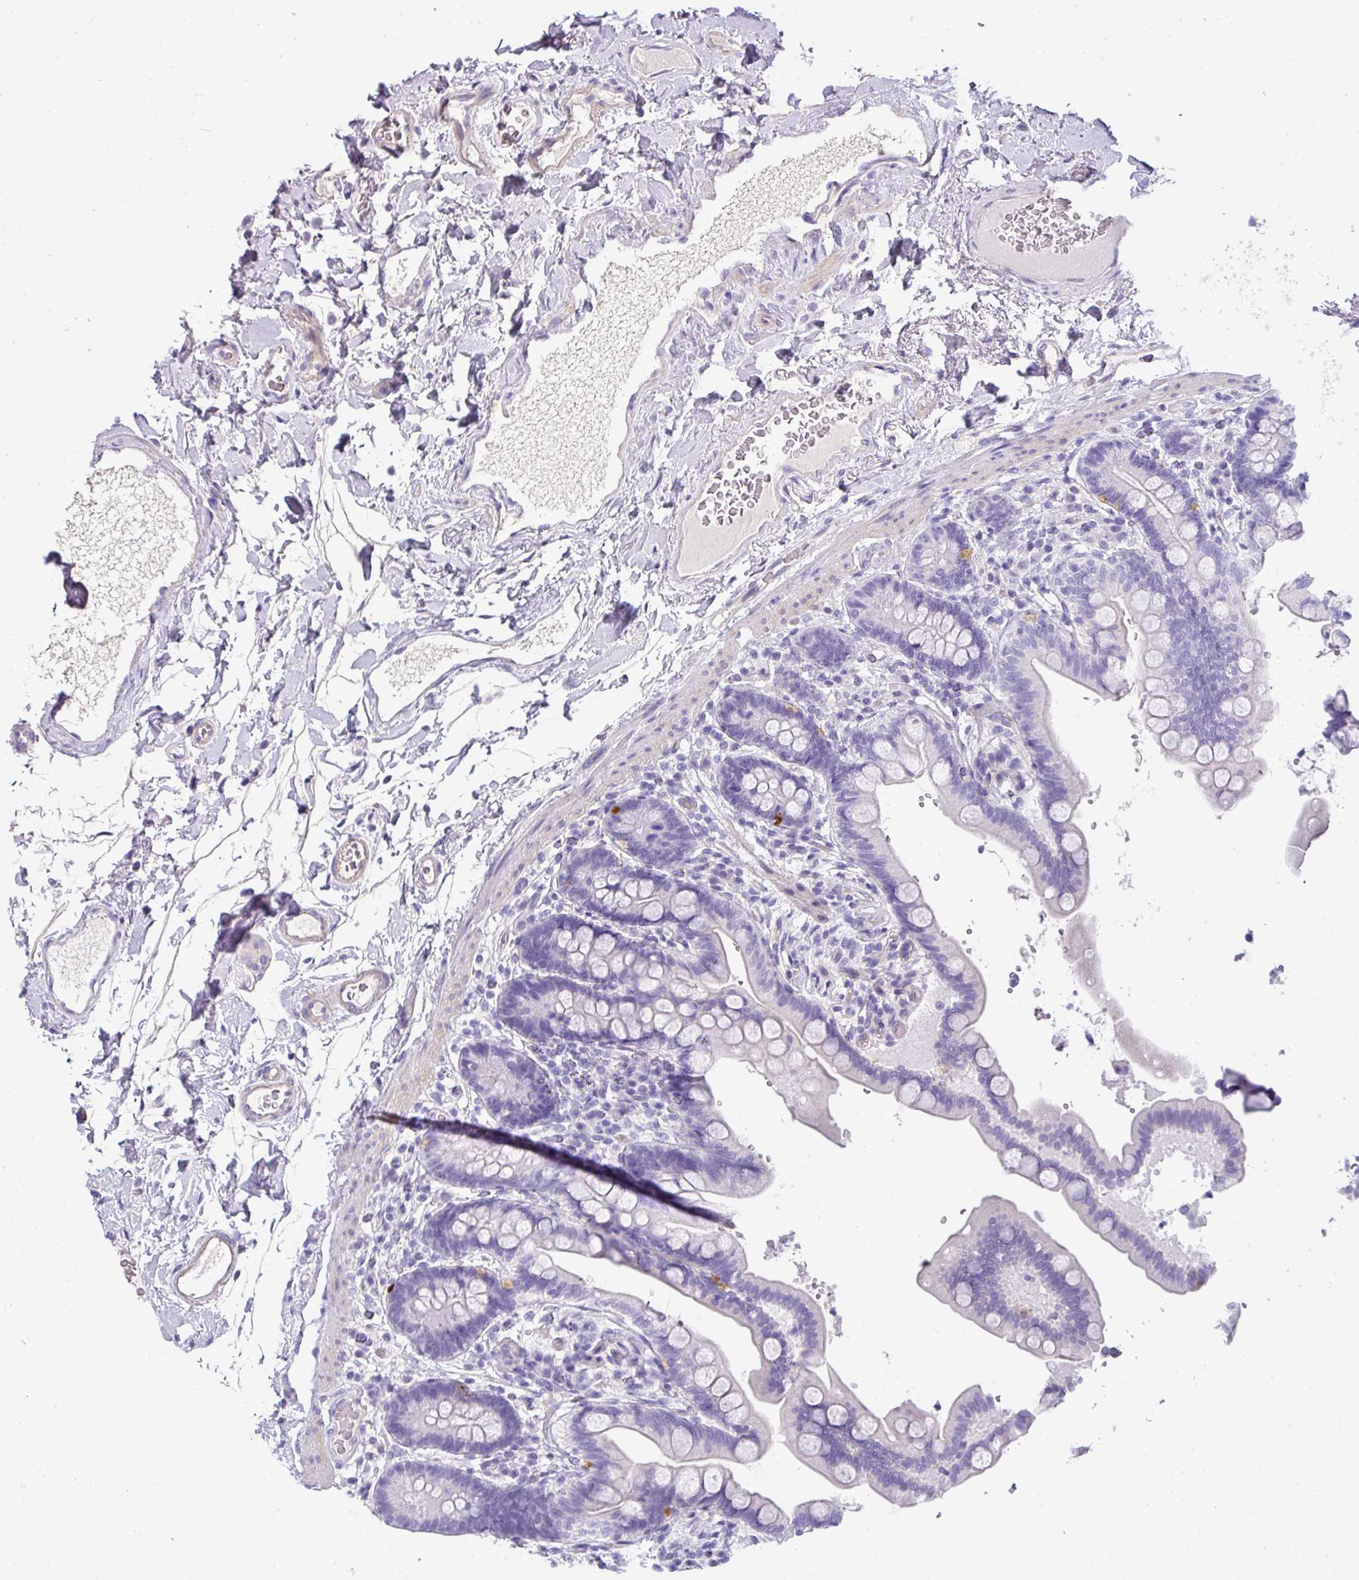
{"staining": {"intensity": "weak", "quantity": "<25%", "location": "cytoplasmic/membranous"}, "tissue": "colon", "cell_type": "Endothelial cells", "image_type": "normal", "snomed": [{"axis": "morphology", "description": "Normal tissue, NOS"}, {"axis": "topography", "description": "Smooth muscle"}, {"axis": "topography", "description": "Colon"}], "caption": "DAB (3,3'-diaminobenzidine) immunohistochemical staining of normal colon shows no significant positivity in endothelial cells.", "gene": "VCX2", "patient": {"sex": "male", "age": 73}}